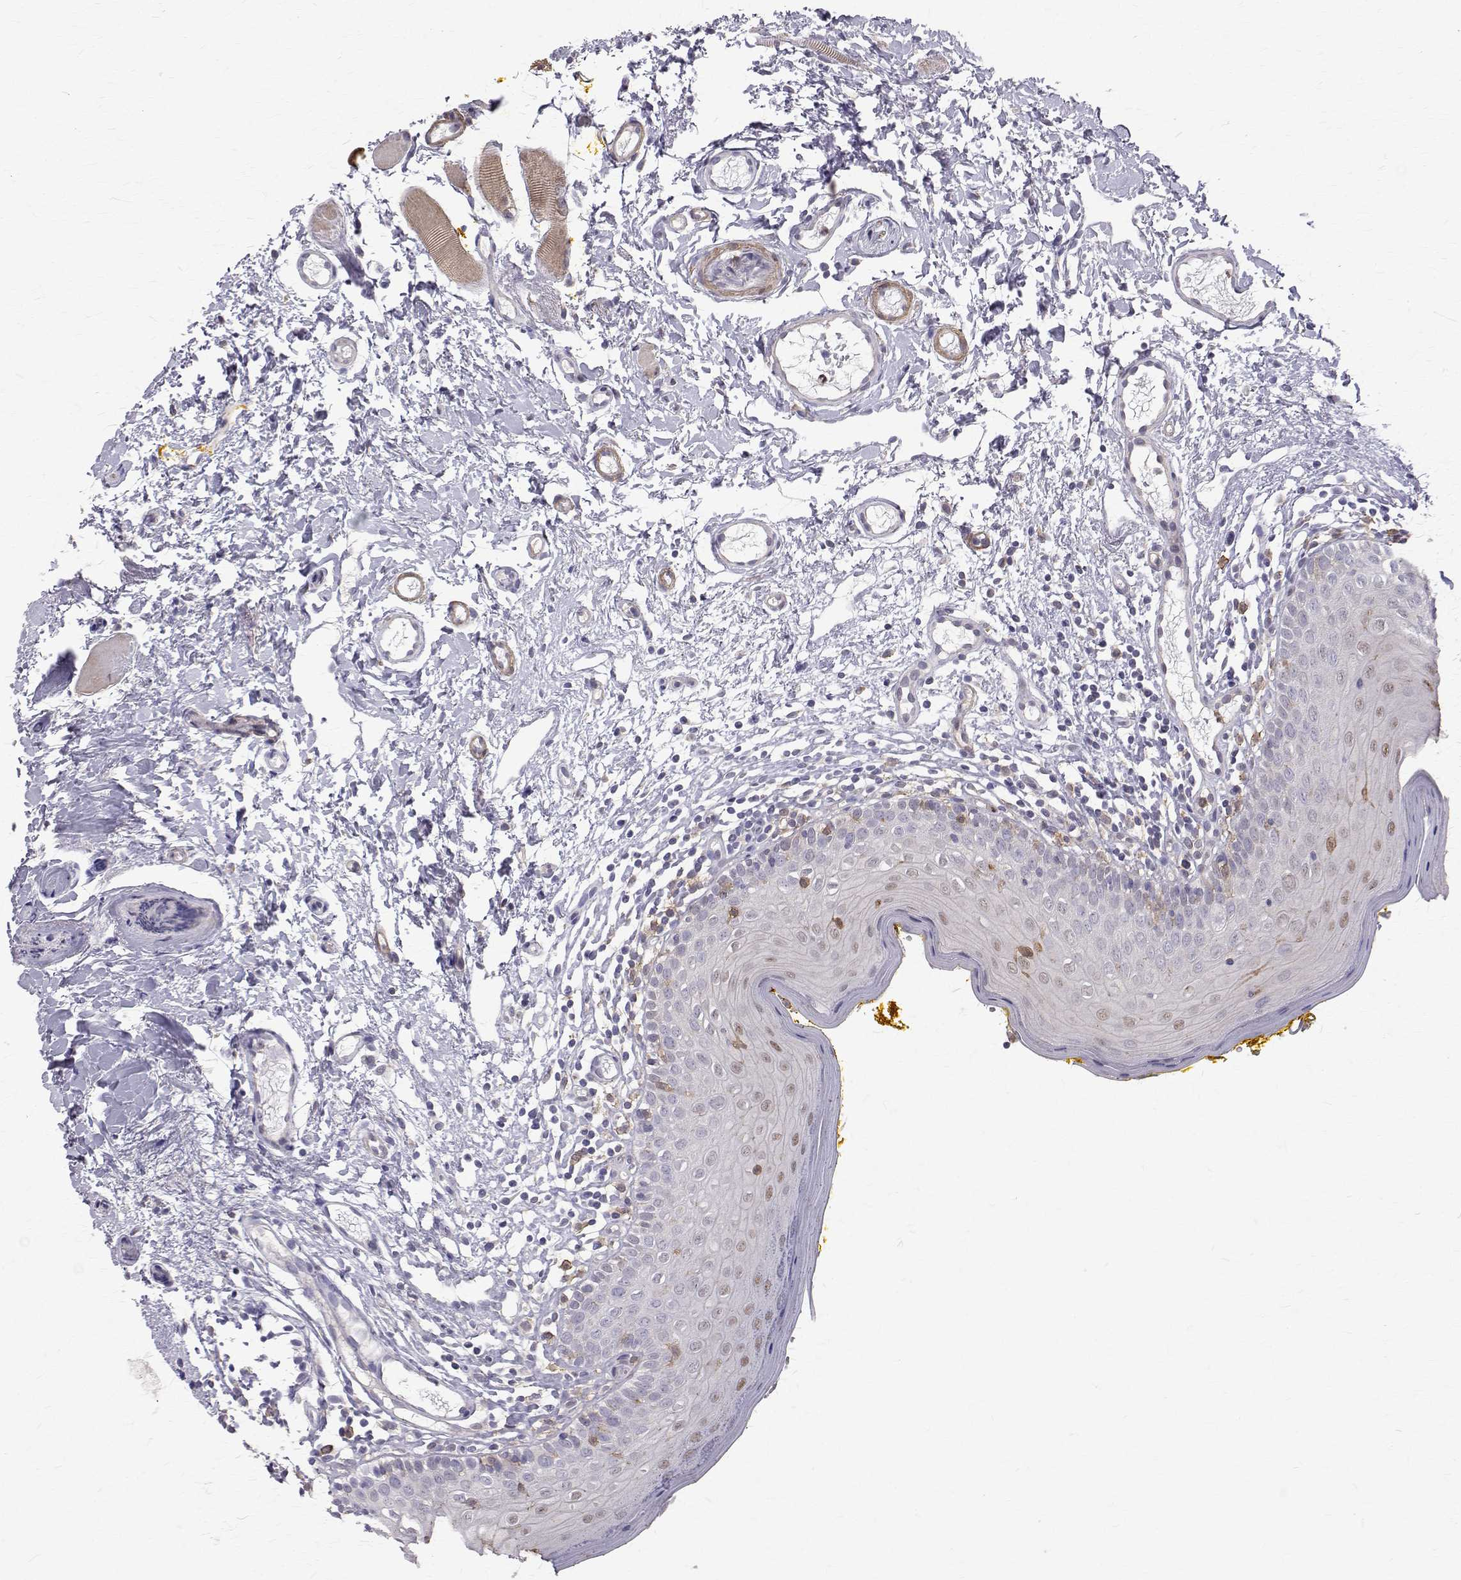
{"staining": {"intensity": "moderate", "quantity": "<25%", "location": "nuclear"}, "tissue": "oral mucosa", "cell_type": "Squamous epithelial cells", "image_type": "normal", "snomed": [{"axis": "morphology", "description": "Normal tissue, NOS"}, {"axis": "topography", "description": "Oral tissue"}, {"axis": "topography", "description": "Tounge, NOS"}], "caption": "Approximately <25% of squamous epithelial cells in unremarkable oral mucosa display moderate nuclear protein positivity as visualized by brown immunohistochemical staining.", "gene": "CCDC89", "patient": {"sex": "female", "age": 58}}